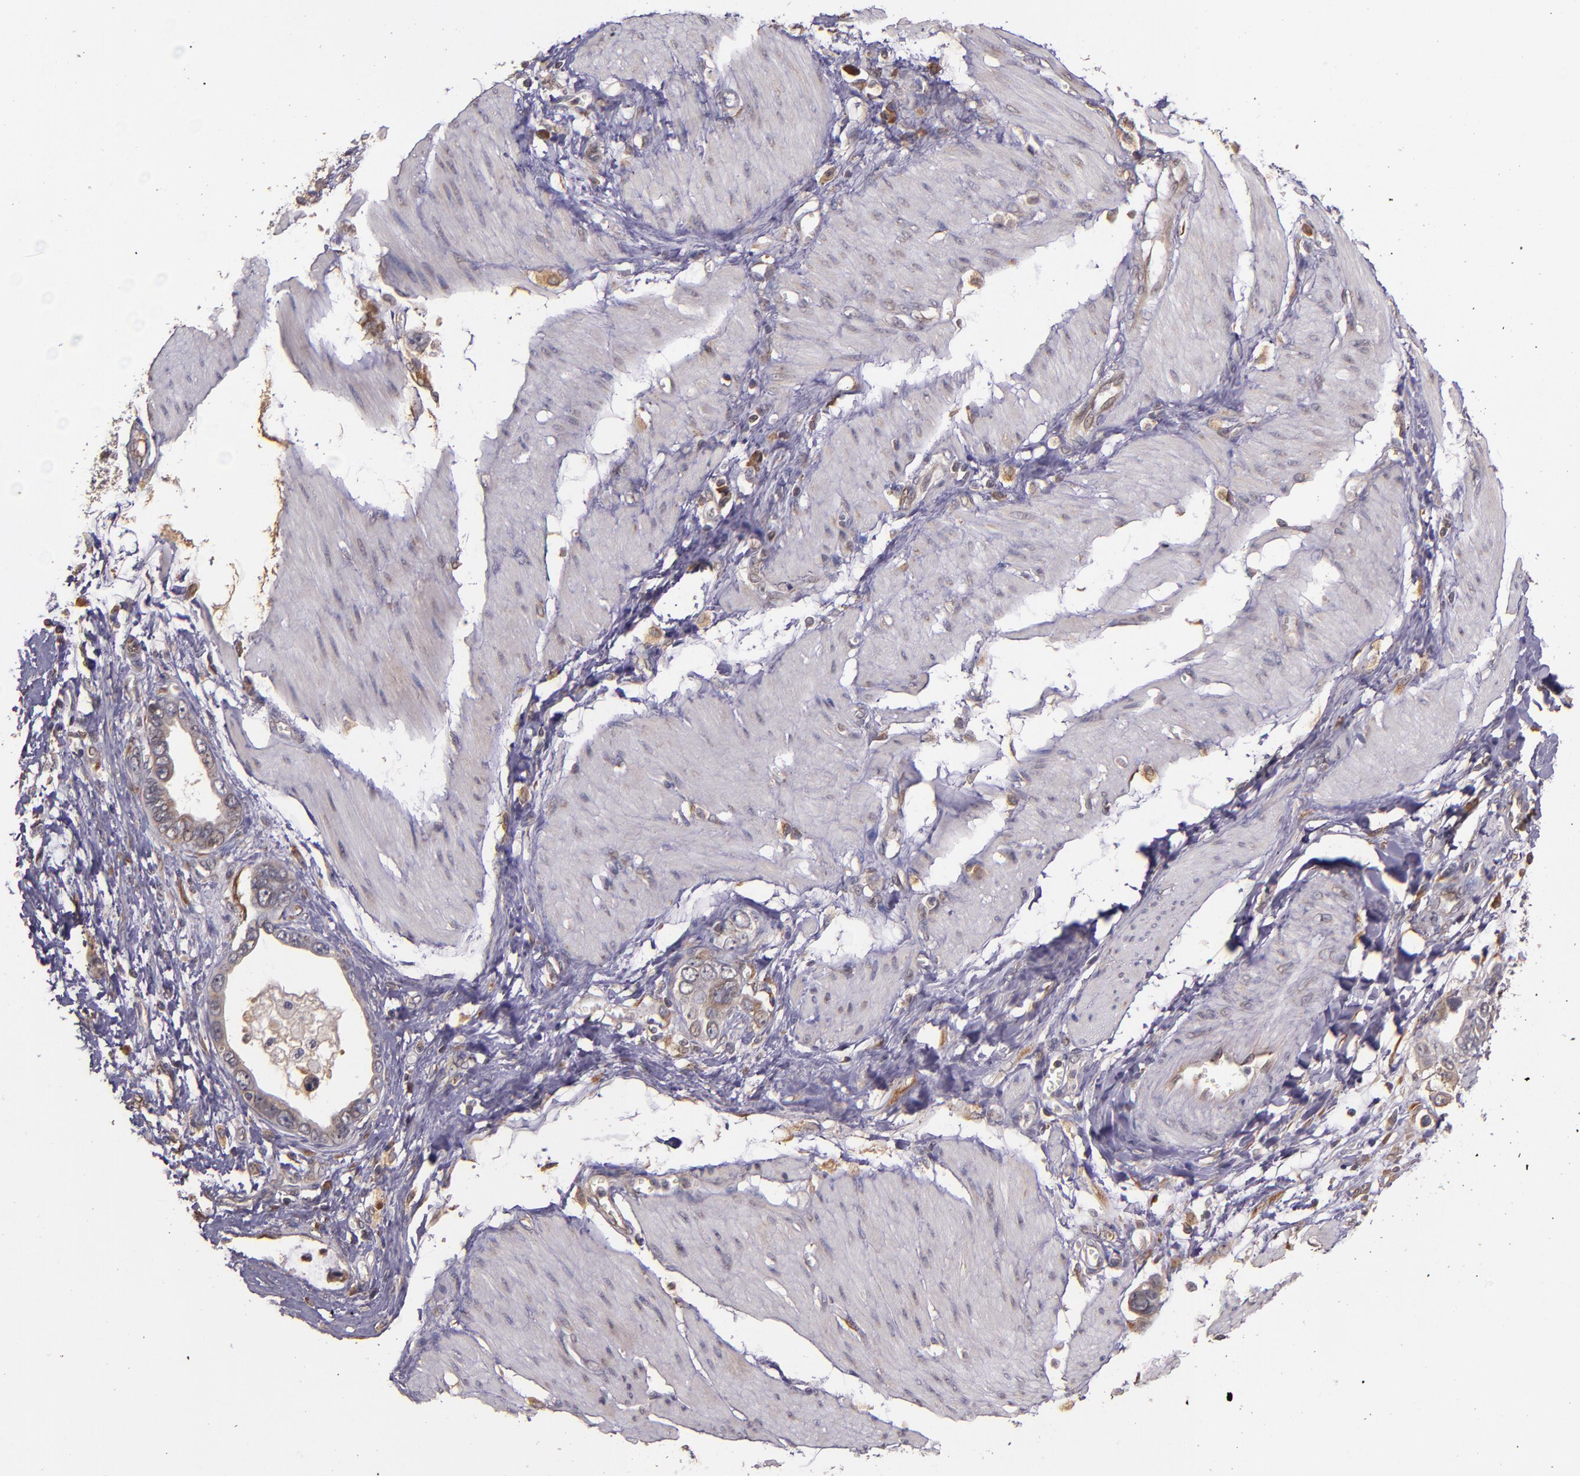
{"staining": {"intensity": "weak", "quantity": ">75%", "location": "cytoplasmic/membranous"}, "tissue": "stomach cancer", "cell_type": "Tumor cells", "image_type": "cancer", "snomed": [{"axis": "morphology", "description": "Adenocarcinoma, NOS"}, {"axis": "topography", "description": "Stomach"}], "caption": "Immunohistochemical staining of human stomach adenocarcinoma reveals weak cytoplasmic/membranous protein positivity in approximately >75% of tumor cells.", "gene": "PRAF2", "patient": {"sex": "male", "age": 78}}